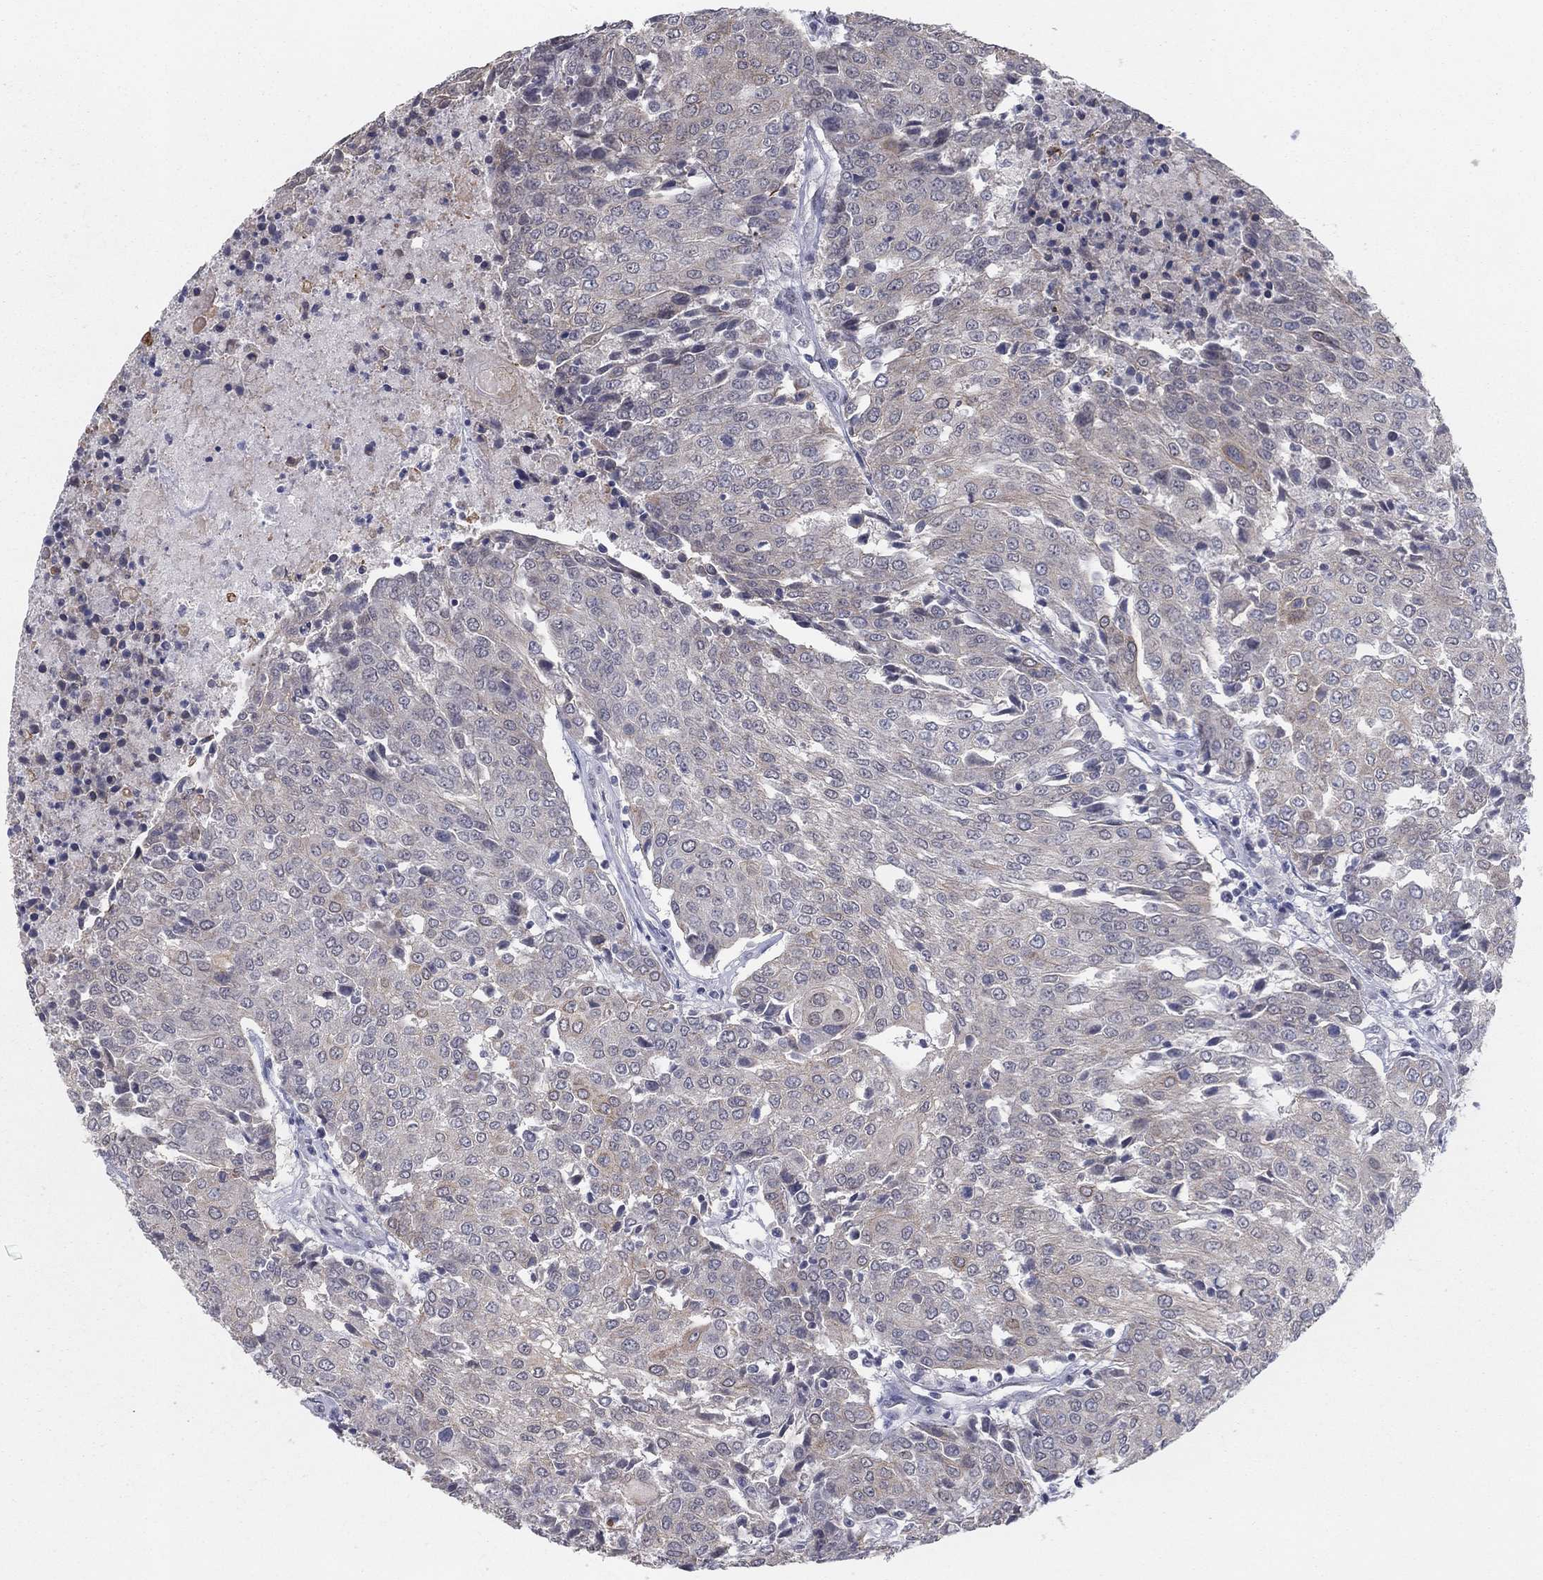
{"staining": {"intensity": "weak", "quantity": "25%-75%", "location": "cytoplasmic/membranous"}, "tissue": "urothelial cancer", "cell_type": "Tumor cells", "image_type": "cancer", "snomed": [{"axis": "morphology", "description": "Urothelial carcinoma, High grade"}, {"axis": "topography", "description": "Urinary bladder"}], "caption": "Immunohistochemical staining of human urothelial cancer exhibits low levels of weak cytoplasmic/membranous protein expression in about 25%-75% of tumor cells.", "gene": "SLC22A2", "patient": {"sex": "female", "age": 85}}